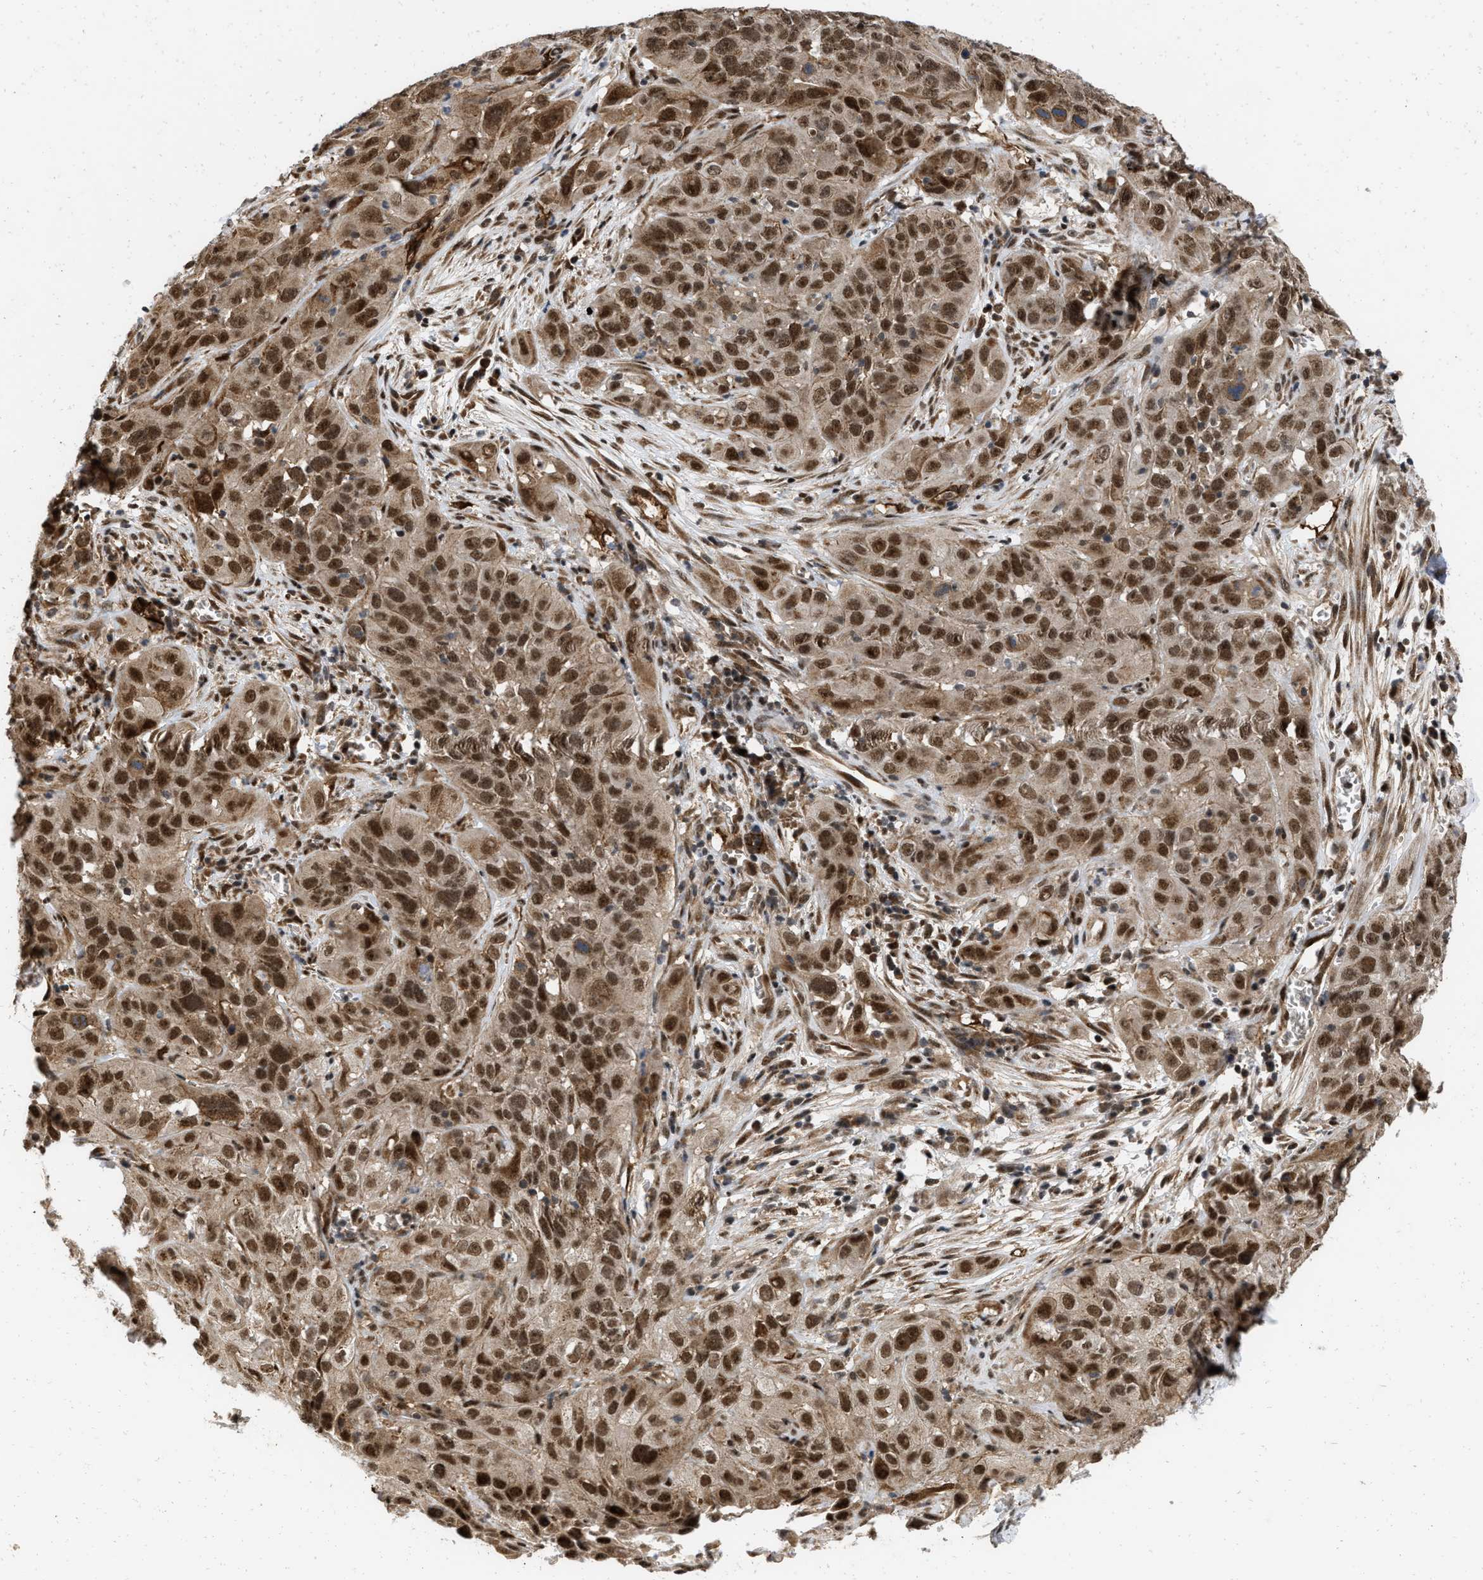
{"staining": {"intensity": "strong", "quantity": ">75%", "location": "nuclear"}, "tissue": "cervical cancer", "cell_type": "Tumor cells", "image_type": "cancer", "snomed": [{"axis": "morphology", "description": "Squamous cell carcinoma, NOS"}, {"axis": "topography", "description": "Cervix"}], "caption": "This is an image of immunohistochemistry staining of squamous cell carcinoma (cervical), which shows strong staining in the nuclear of tumor cells.", "gene": "ANKRD11", "patient": {"sex": "female", "age": 32}}